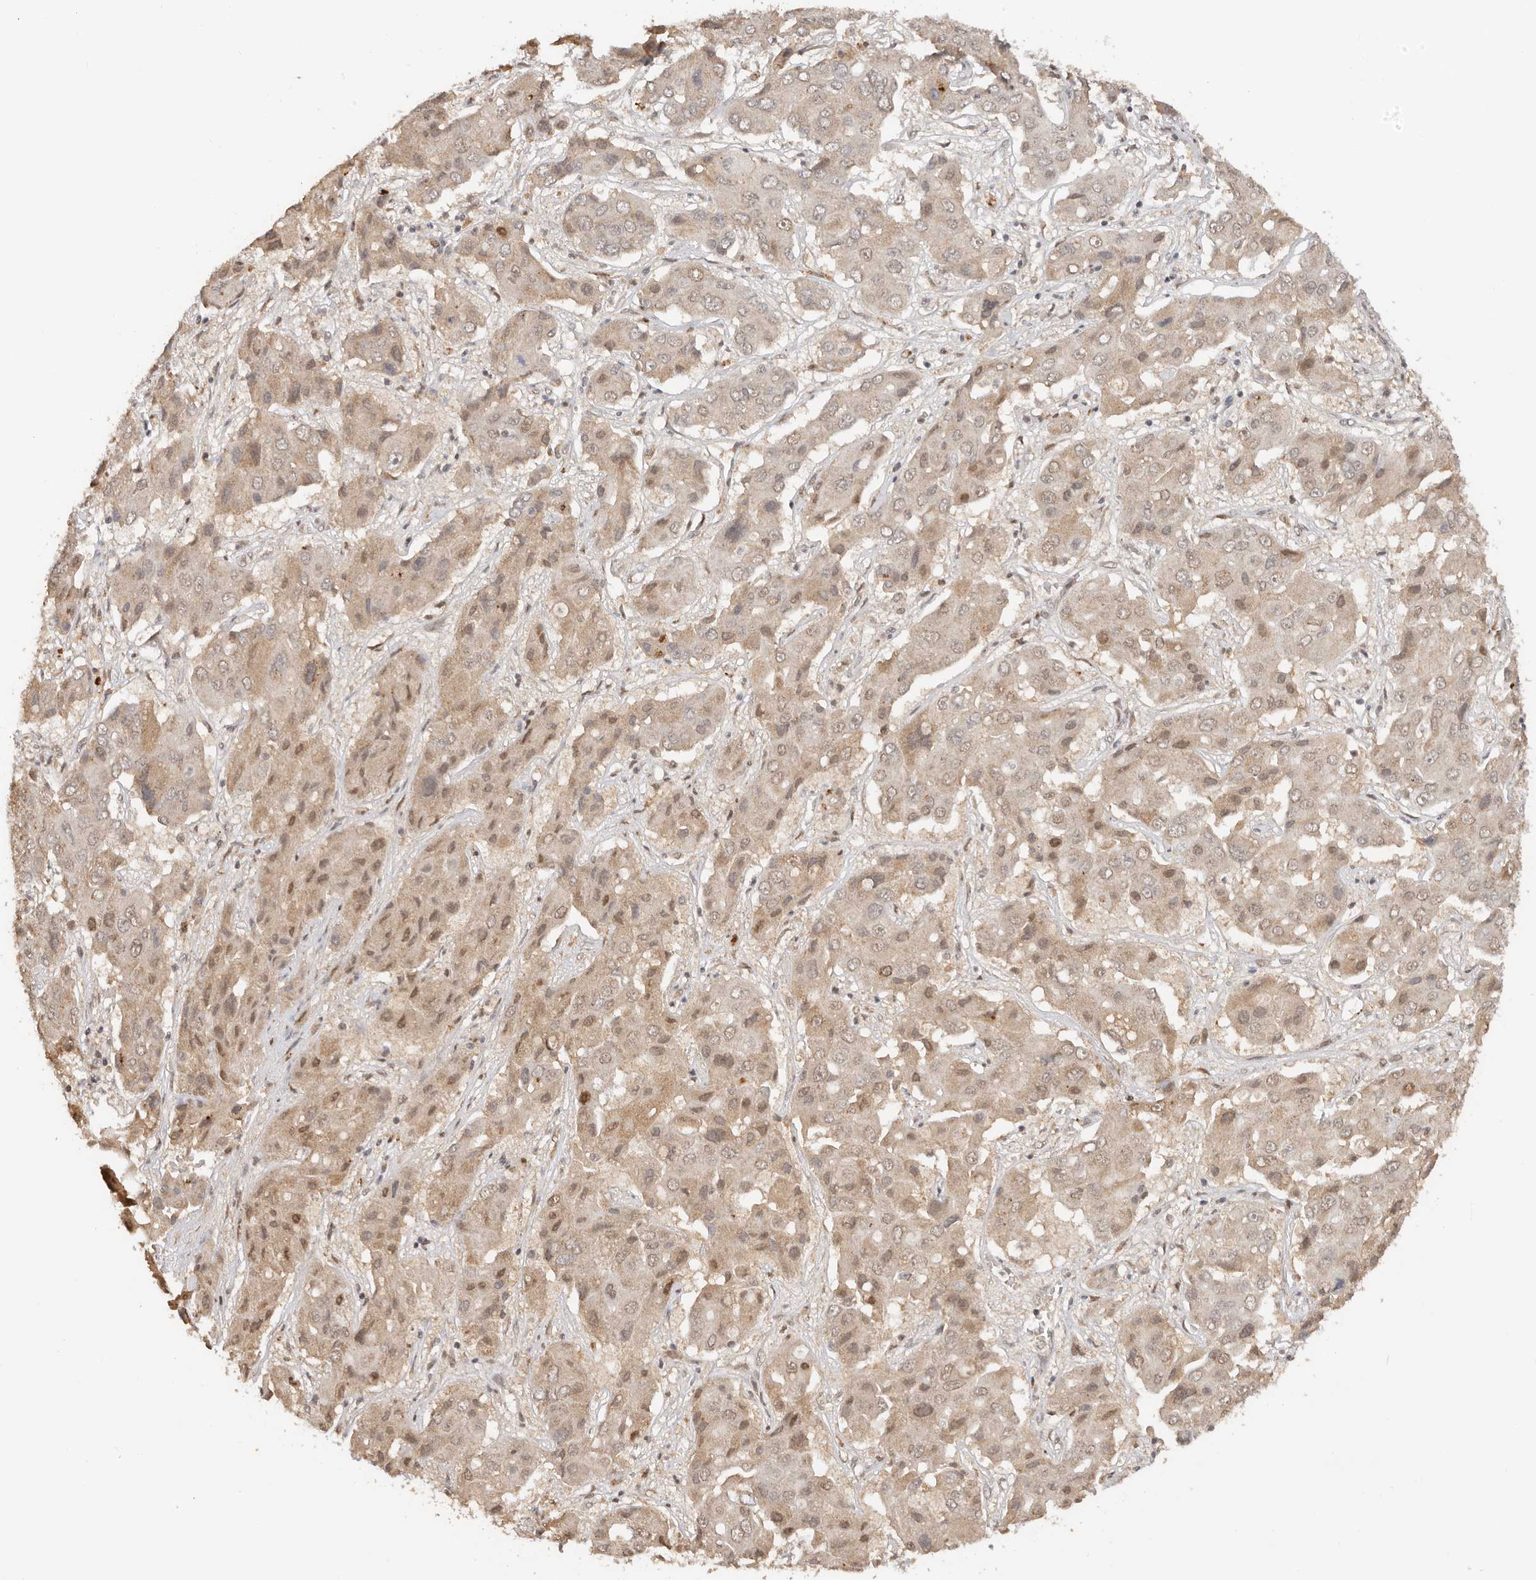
{"staining": {"intensity": "weak", "quantity": ">75%", "location": "cytoplasmic/membranous,nuclear"}, "tissue": "liver cancer", "cell_type": "Tumor cells", "image_type": "cancer", "snomed": [{"axis": "morphology", "description": "Cholangiocarcinoma"}, {"axis": "topography", "description": "Liver"}], "caption": "The immunohistochemical stain shows weak cytoplasmic/membranous and nuclear staining in tumor cells of liver cancer (cholangiocarcinoma) tissue.", "gene": "SEC14L1", "patient": {"sex": "male", "age": 67}}